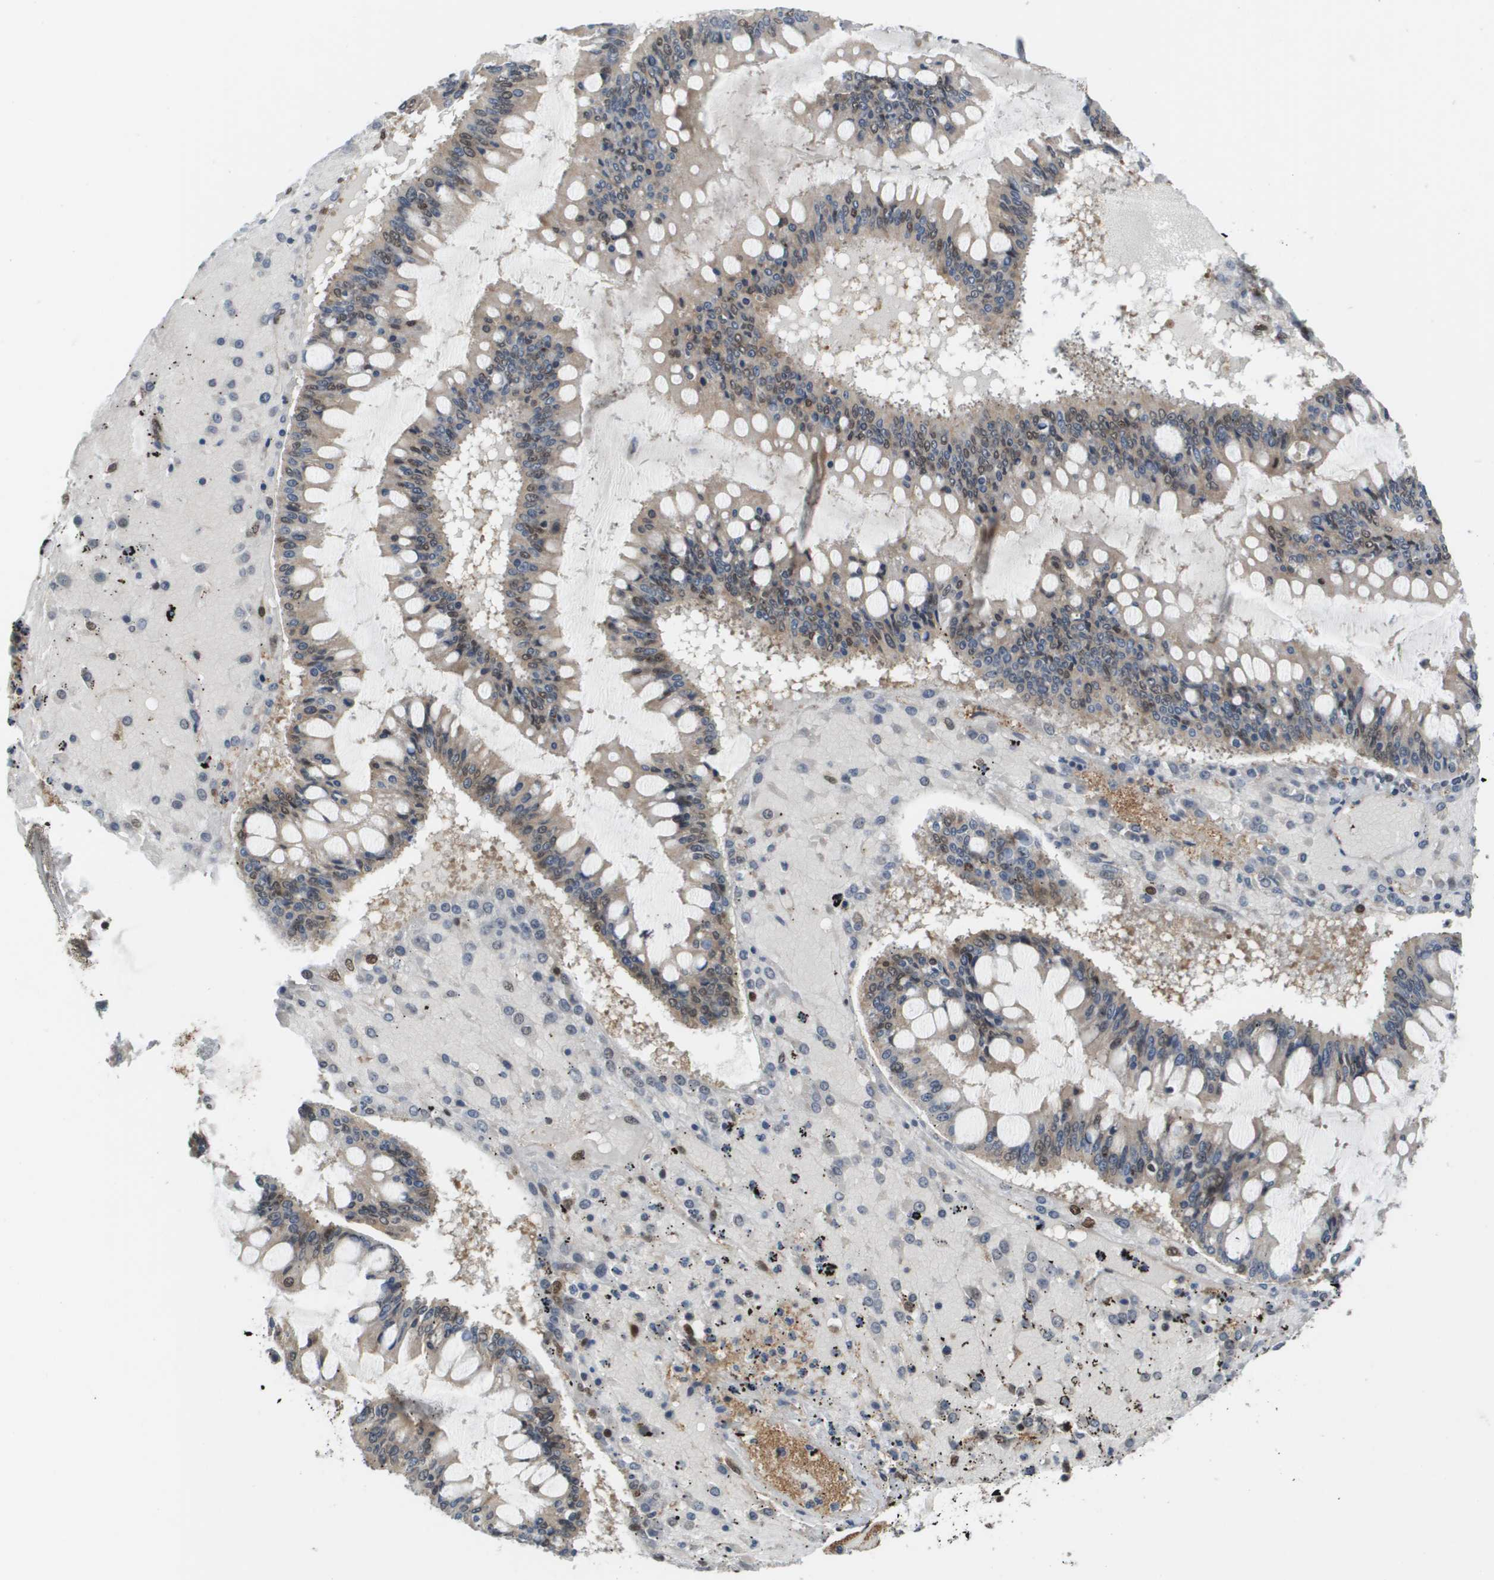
{"staining": {"intensity": "moderate", "quantity": "<25%", "location": "nuclear"}, "tissue": "ovarian cancer", "cell_type": "Tumor cells", "image_type": "cancer", "snomed": [{"axis": "morphology", "description": "Cystadenocarcinoma, mucinous, NOS"}, {"axis": "topography", "description": "Ovary"}], "caption": "Ovarian cancer (mucinous cystadenocarcinoma) was stained to show a protein in brown. There is low levels of moderate nuclear positivity in about <25% of tumor cells. The staining was performed using DAB (3,3'-diaminobenzidine), with brown indicating positive protein expression. Nuclei are stained blue with hematoxylin.", "gene": "PRCC", "patient": {"sex": "female", "age": 73}}